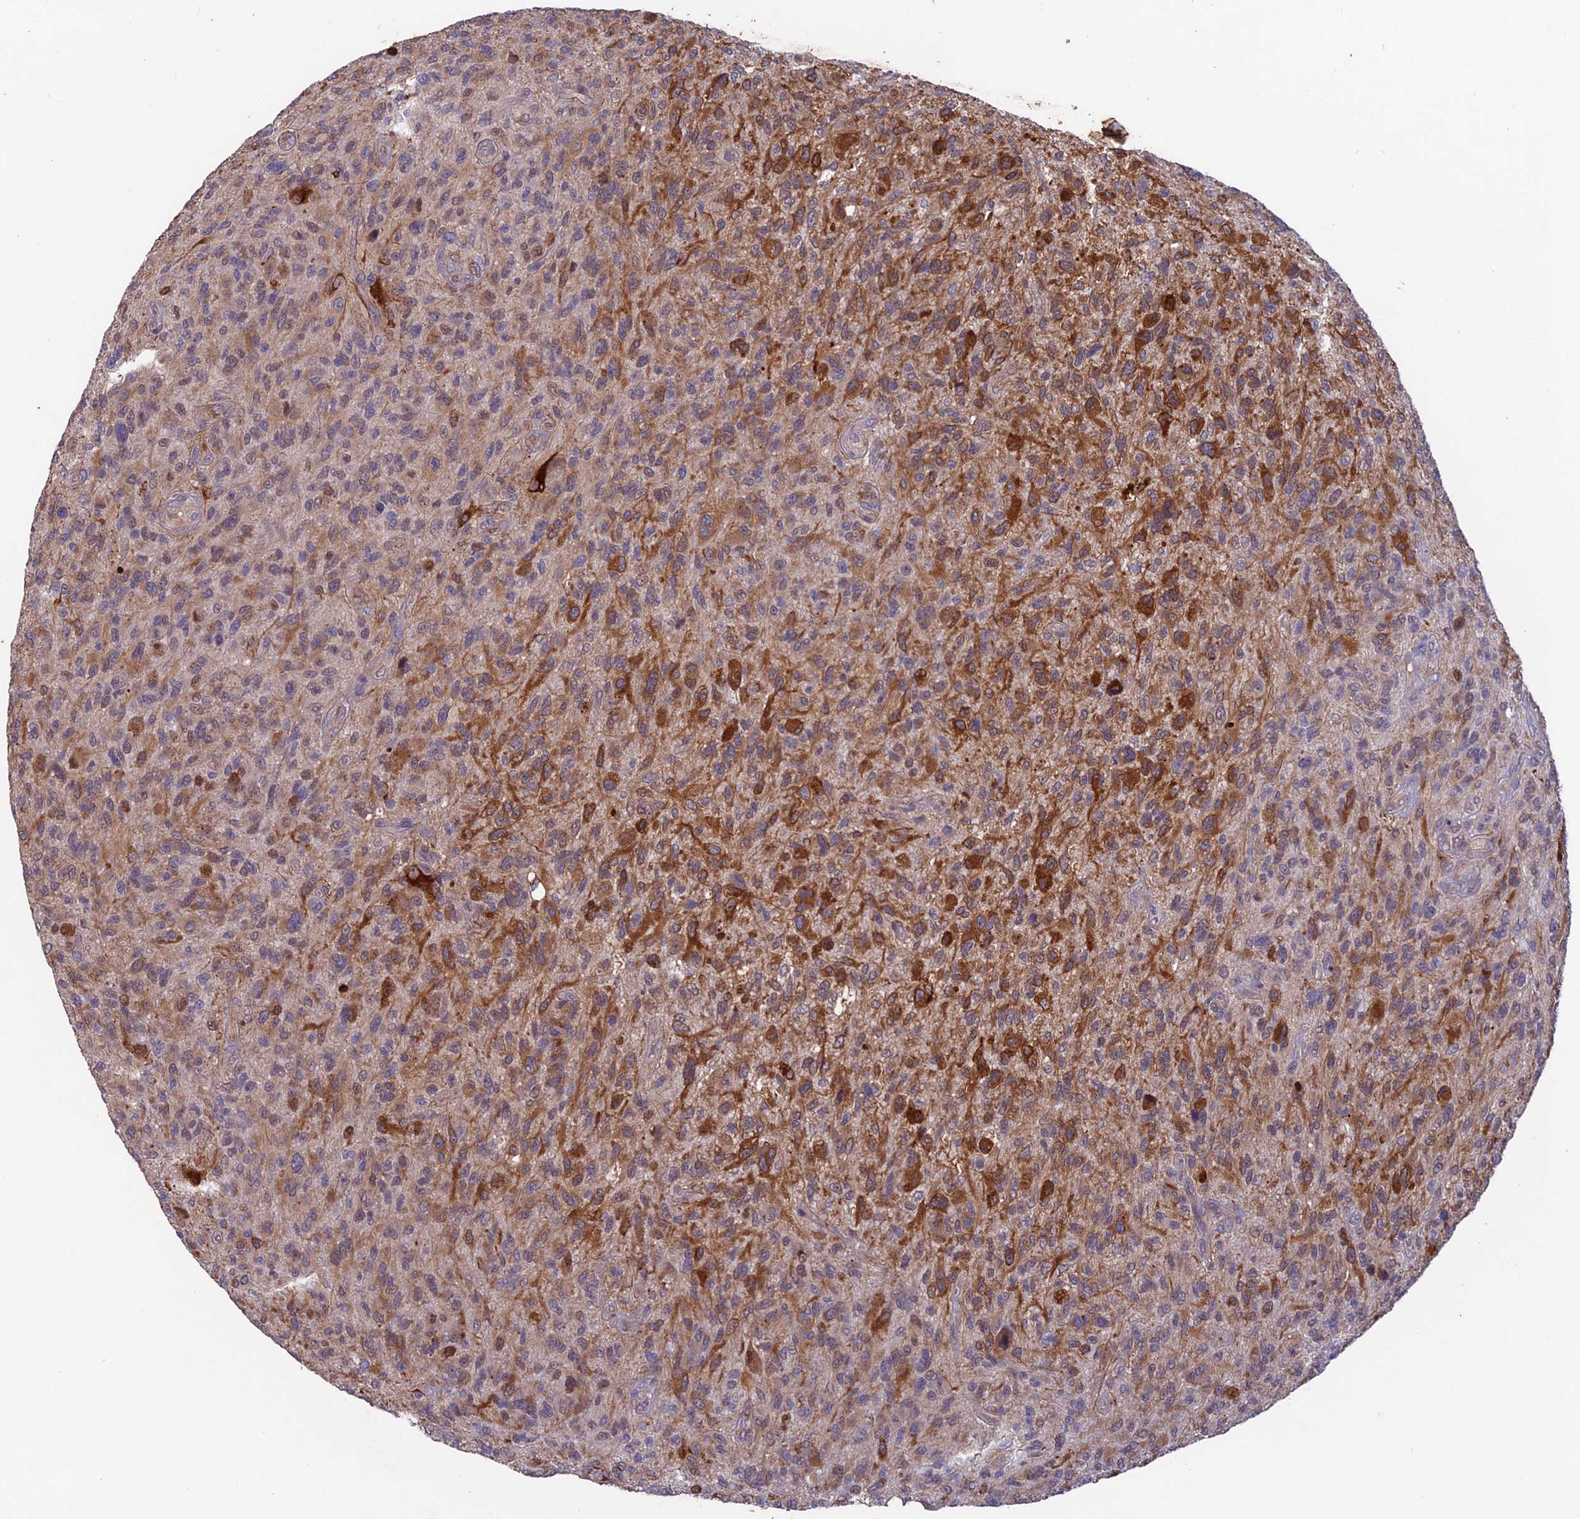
{"staining": {"intensity": "moderate", "quantity": "25%-75%", "location": "cytoplasmic/membranous"}, "tissue": "glioma", "cell_type": "Tumor cells", "image_type": "cancer", "snomed": [{"axis": "morphology", "description": "Glioma, malignant, High grade"}, {"axis": "topography", "description": "Brain"}], "caption": "This histopathology image displays immunohistochemistry staining of human malignant high-grade glioma, with medium moderate cytoplasmic/membranous positivity in approximately 25%-75% of tumor cells.", "gene": "MAST2", "patient": {"sex": "male", "age": 47}}